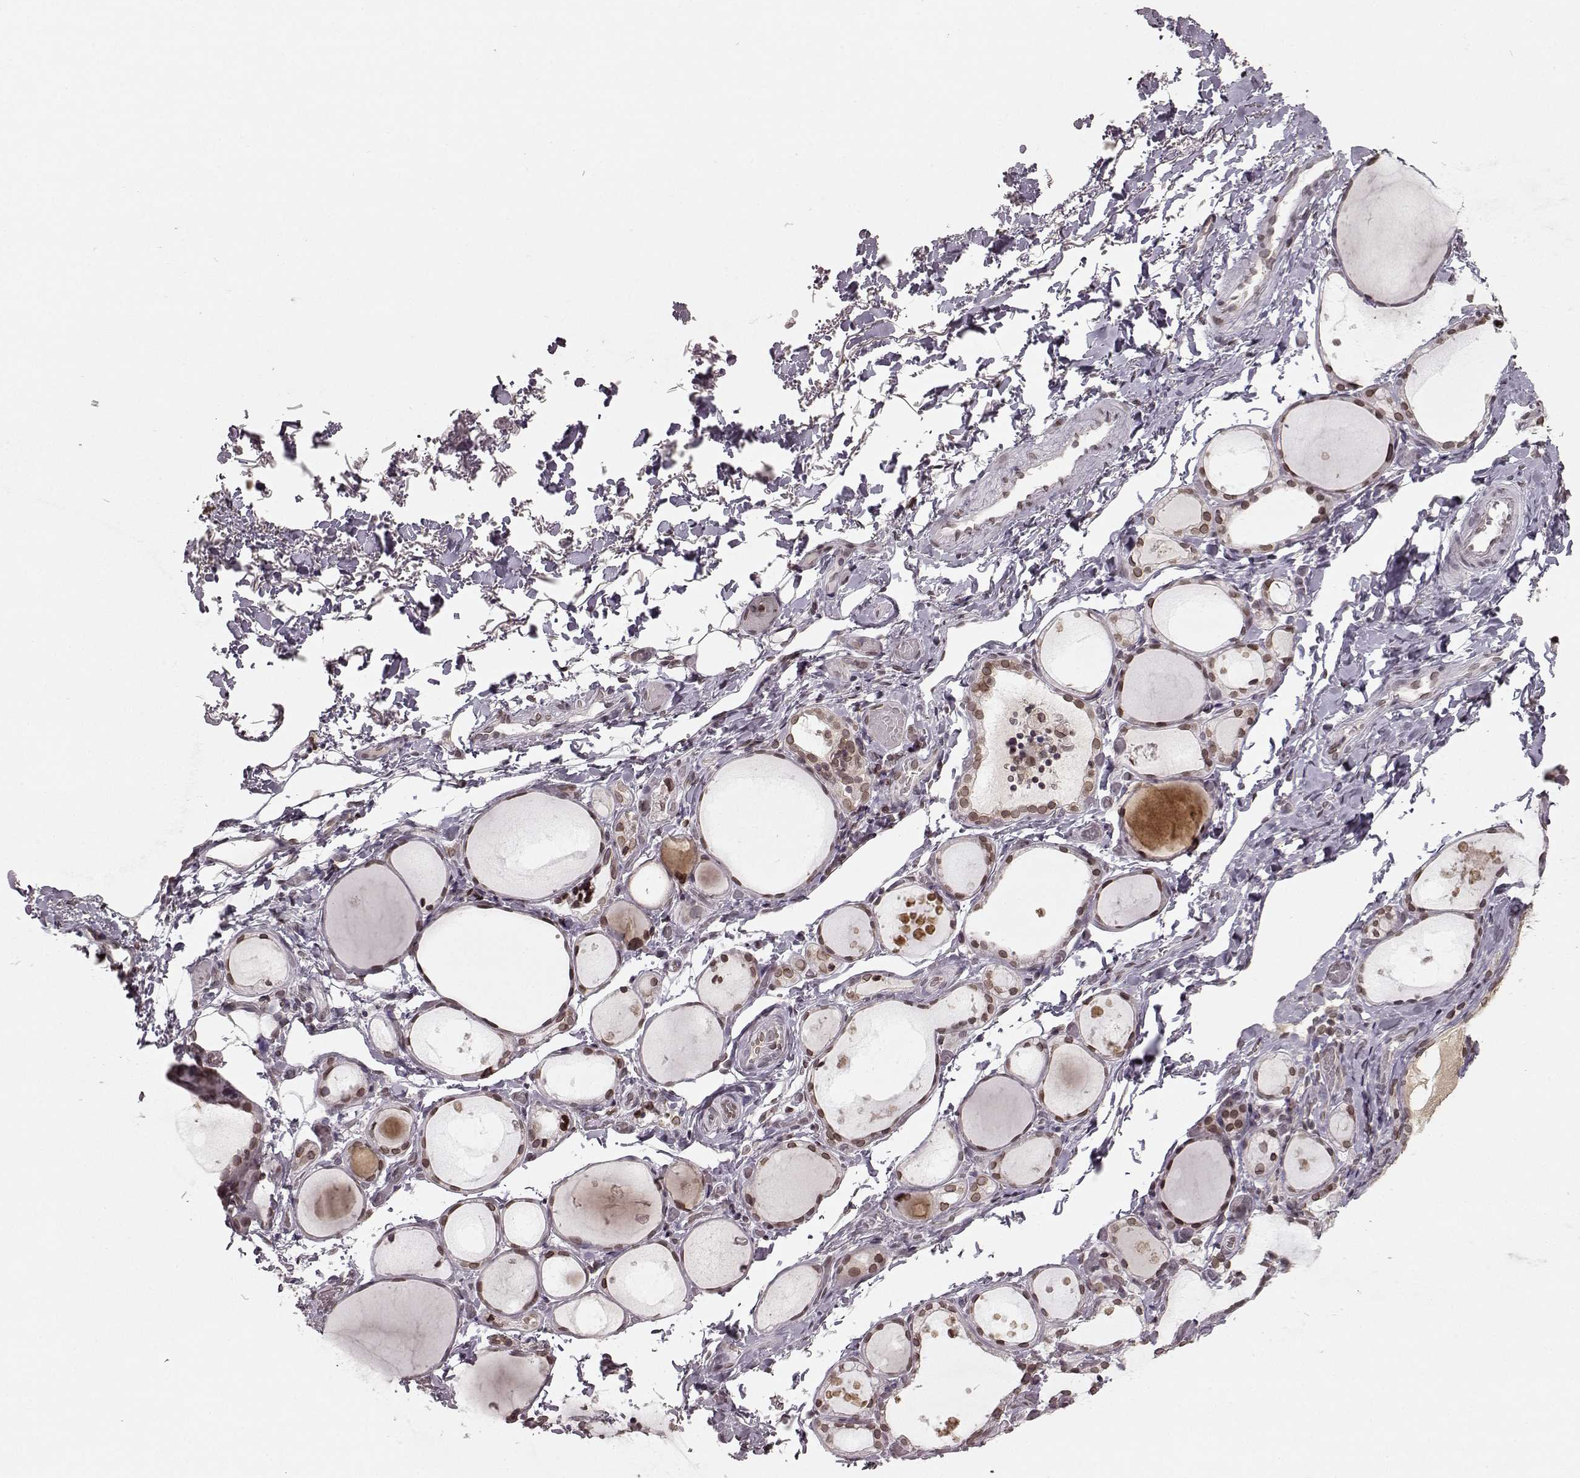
{"staining": {"intensity": "weak", "quantity": ">75%", "location": "cytoplasmic/membranous,nuclear"}, "tissue": "thyroid gland", "cell_type": "Glandular cells", "image_type": "normal", "snomed": [{"axis": "morphology", "description": "Normal tissue, NOS"}, {"axis": "topography", "description": "Thyroid gland"}], "caption": "Immunohistochemical staining of benign thyroid gland shows weak cytoplasmic/membranous,nuclear protein expression in approximately >75% of glandular cells. Using DAB (3,3'-diaminobenzidine) (brown) and hematoxylin (blue) stains, captured at high magnification using brightfield microscopy.", "gene": "DCAF12", "patient": {"sex": "male", "age": 68}}